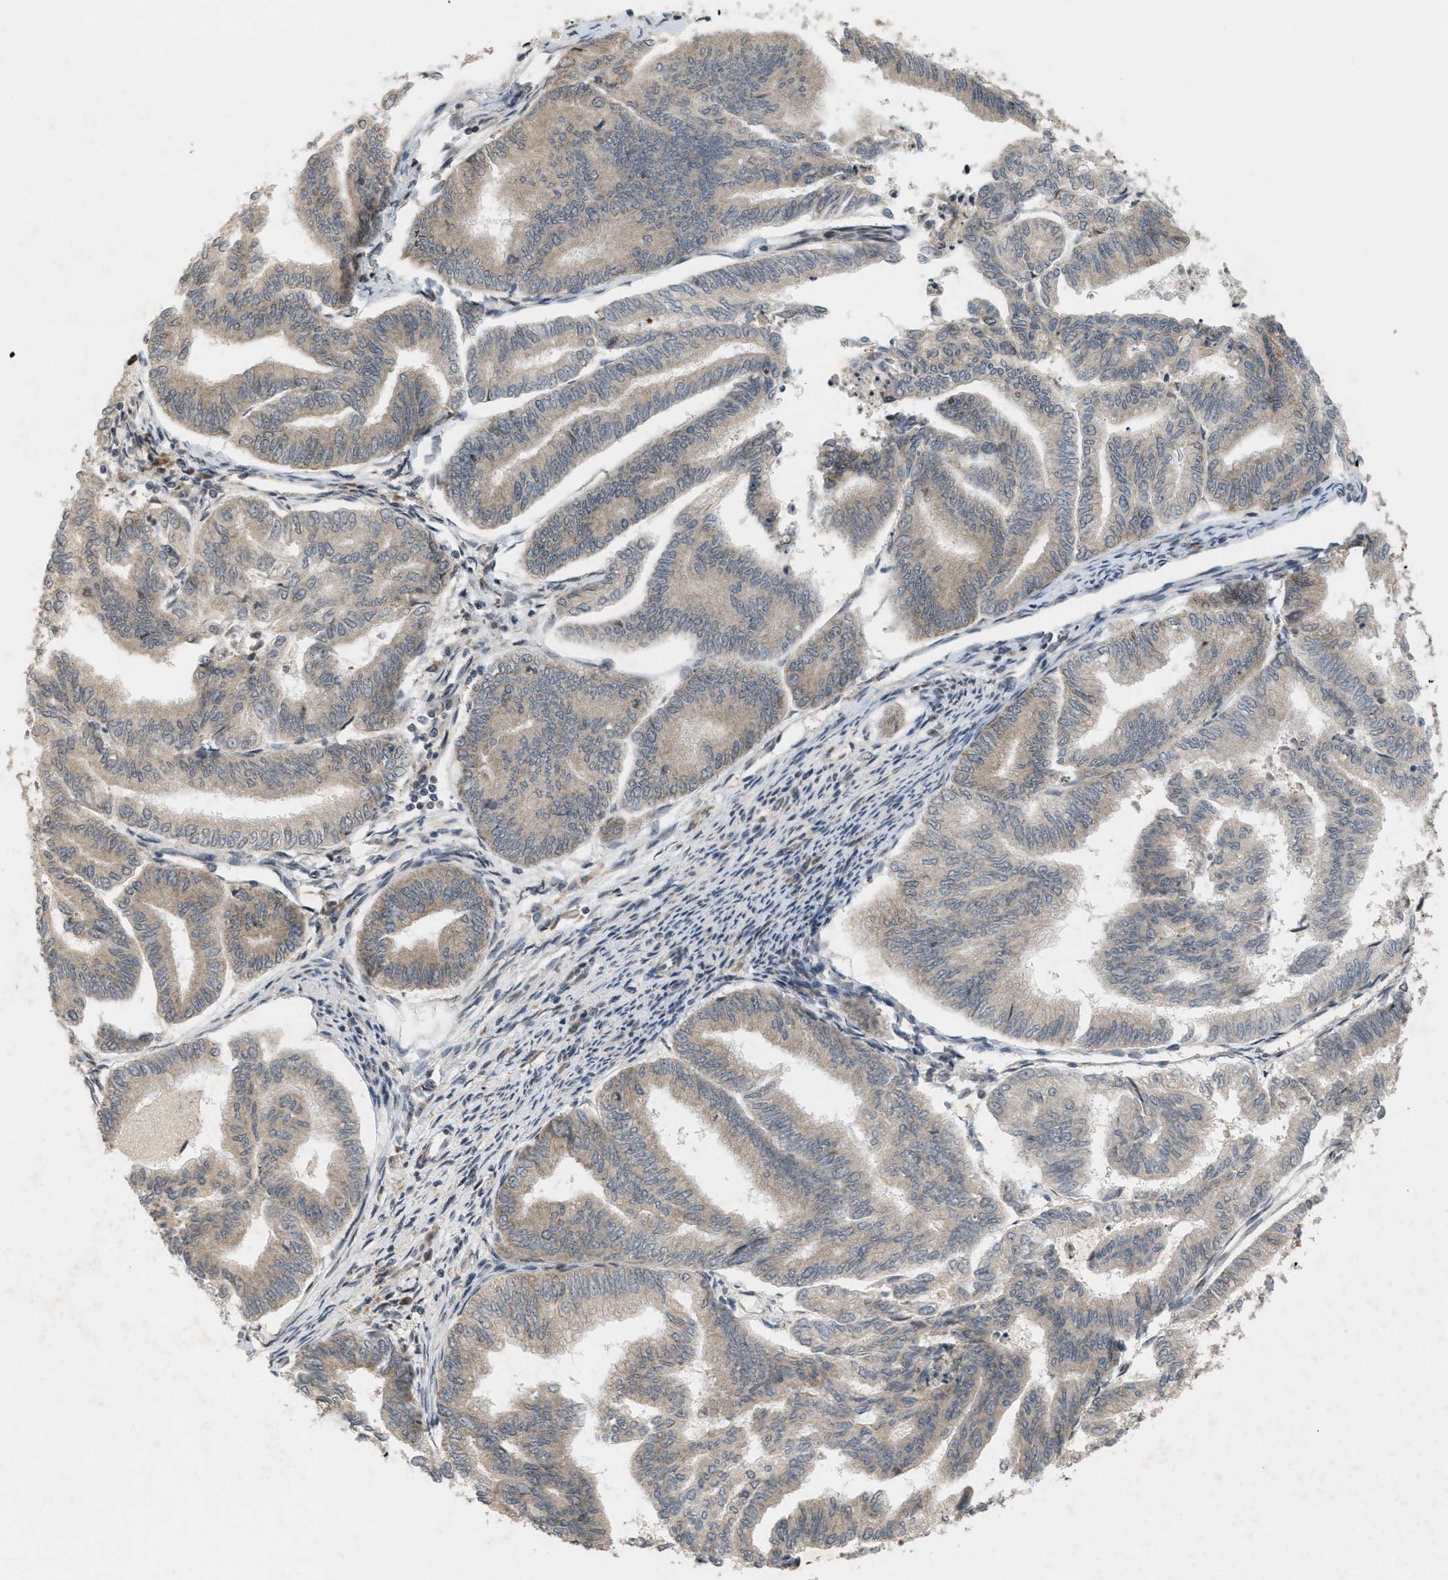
{"staining": {"intensity": "moderate", "quantity": ">75%", "location": "cytoplasmic/membranous"}, "tissue": "endometrial cancer", "cell_type": "Tumor cells", "image_type": "cancer", "snomed": [{"axis": "morphology", "description": "Adenocarcinoma, NOS"}, {"axis": "topography", "description": "Endometrium"}], "caption": "The immunohistochemical stain shows moderate cytoplasmic/membranous expression in tumor cells of endometrial cancer tissue.", "gene": "PRKD1", "patient": {"sex": "female", "age": 79}}